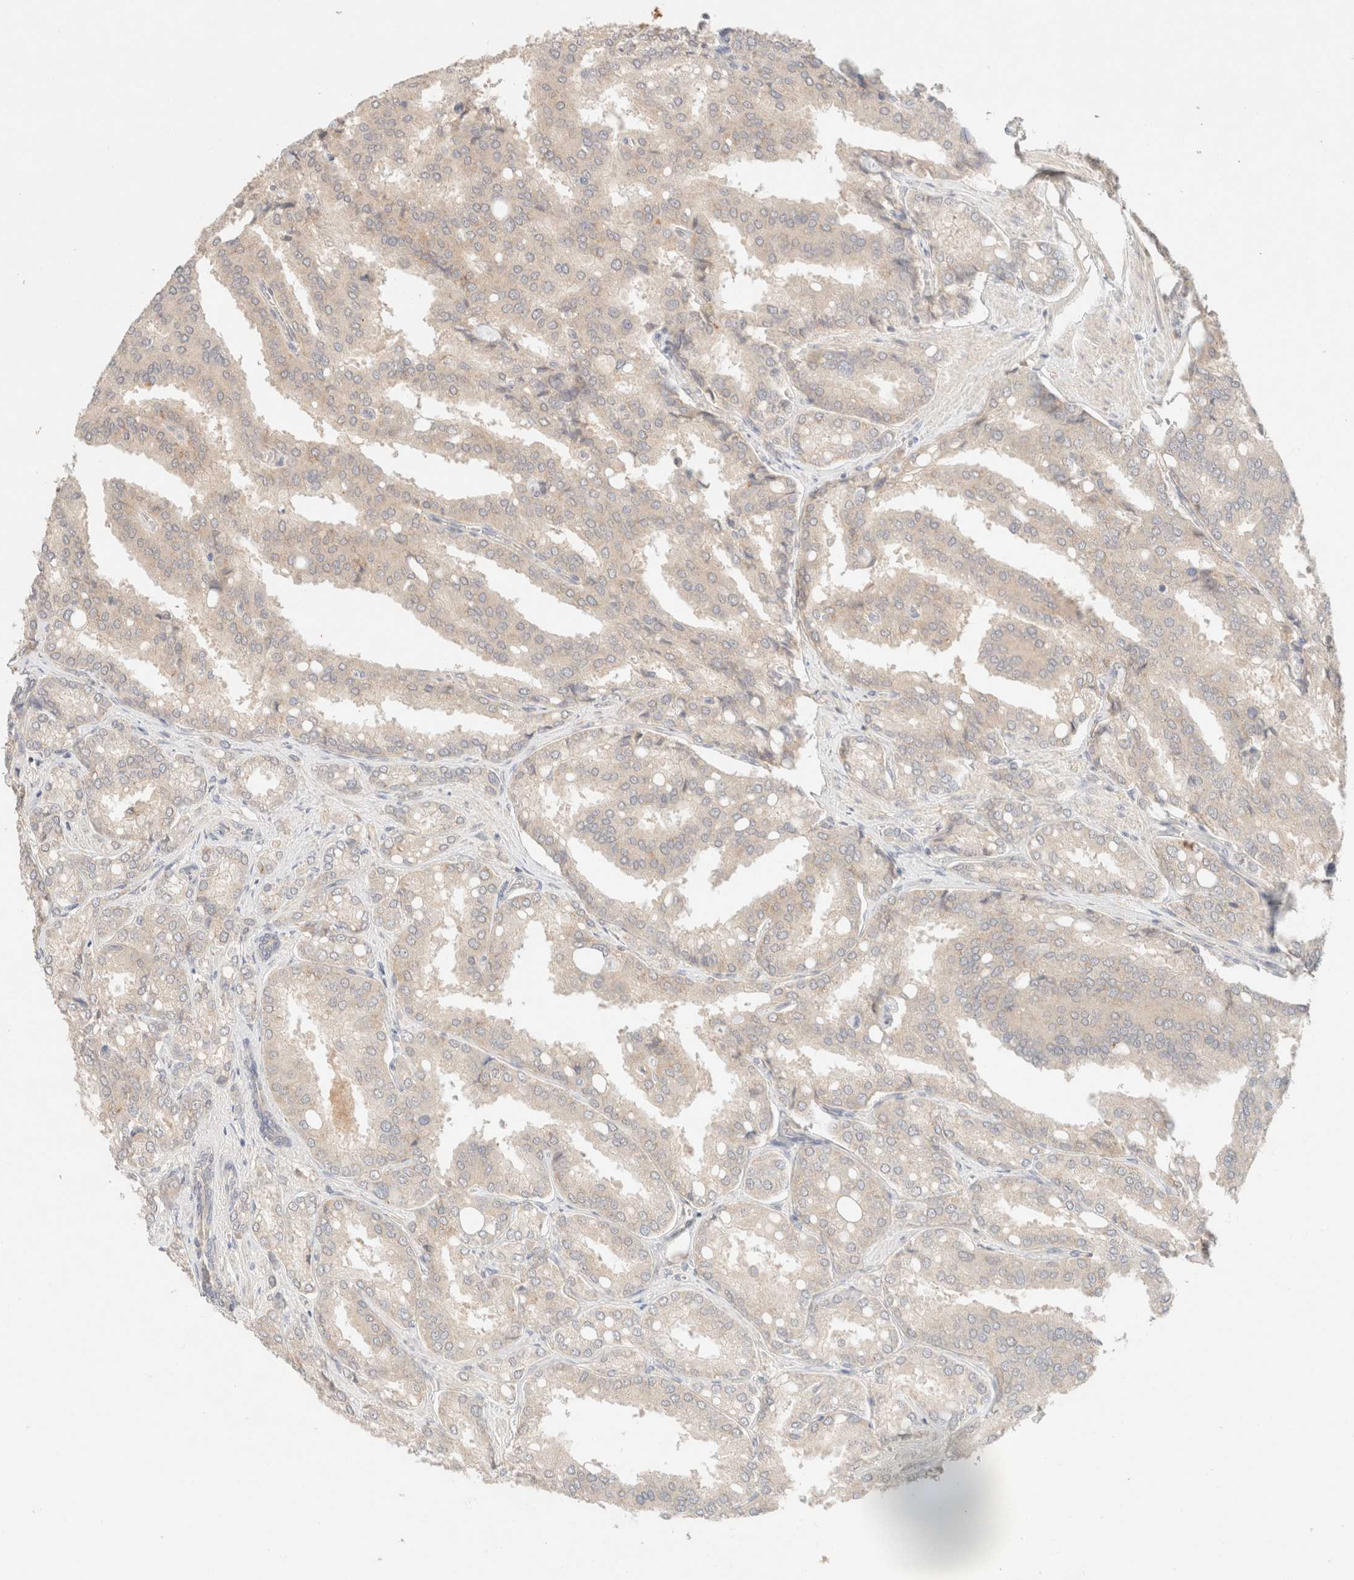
{"staining": {"intensity": "negative", "quantity": "none", "location": "none"}, "tissue": "prostate cancer", "cell_type": "Tumor cells", "image_type": "cancer", "snomed": [{"axis": "morphology", "description": "Adenocarcinoma, High grade"}, {"axis": "topography", "description": "Prostate"}], "caption": "An immunohistochemistry image of adenocarcinoma (high-grade) (prostate) is shown. There is no staining in tumor cells of adenocarcinoma (high-grade) (prostate). (DAB immunohistochemistry, high magnification).", "gene": "SARM1", "patient": {"sex": "male", "age": 50}}